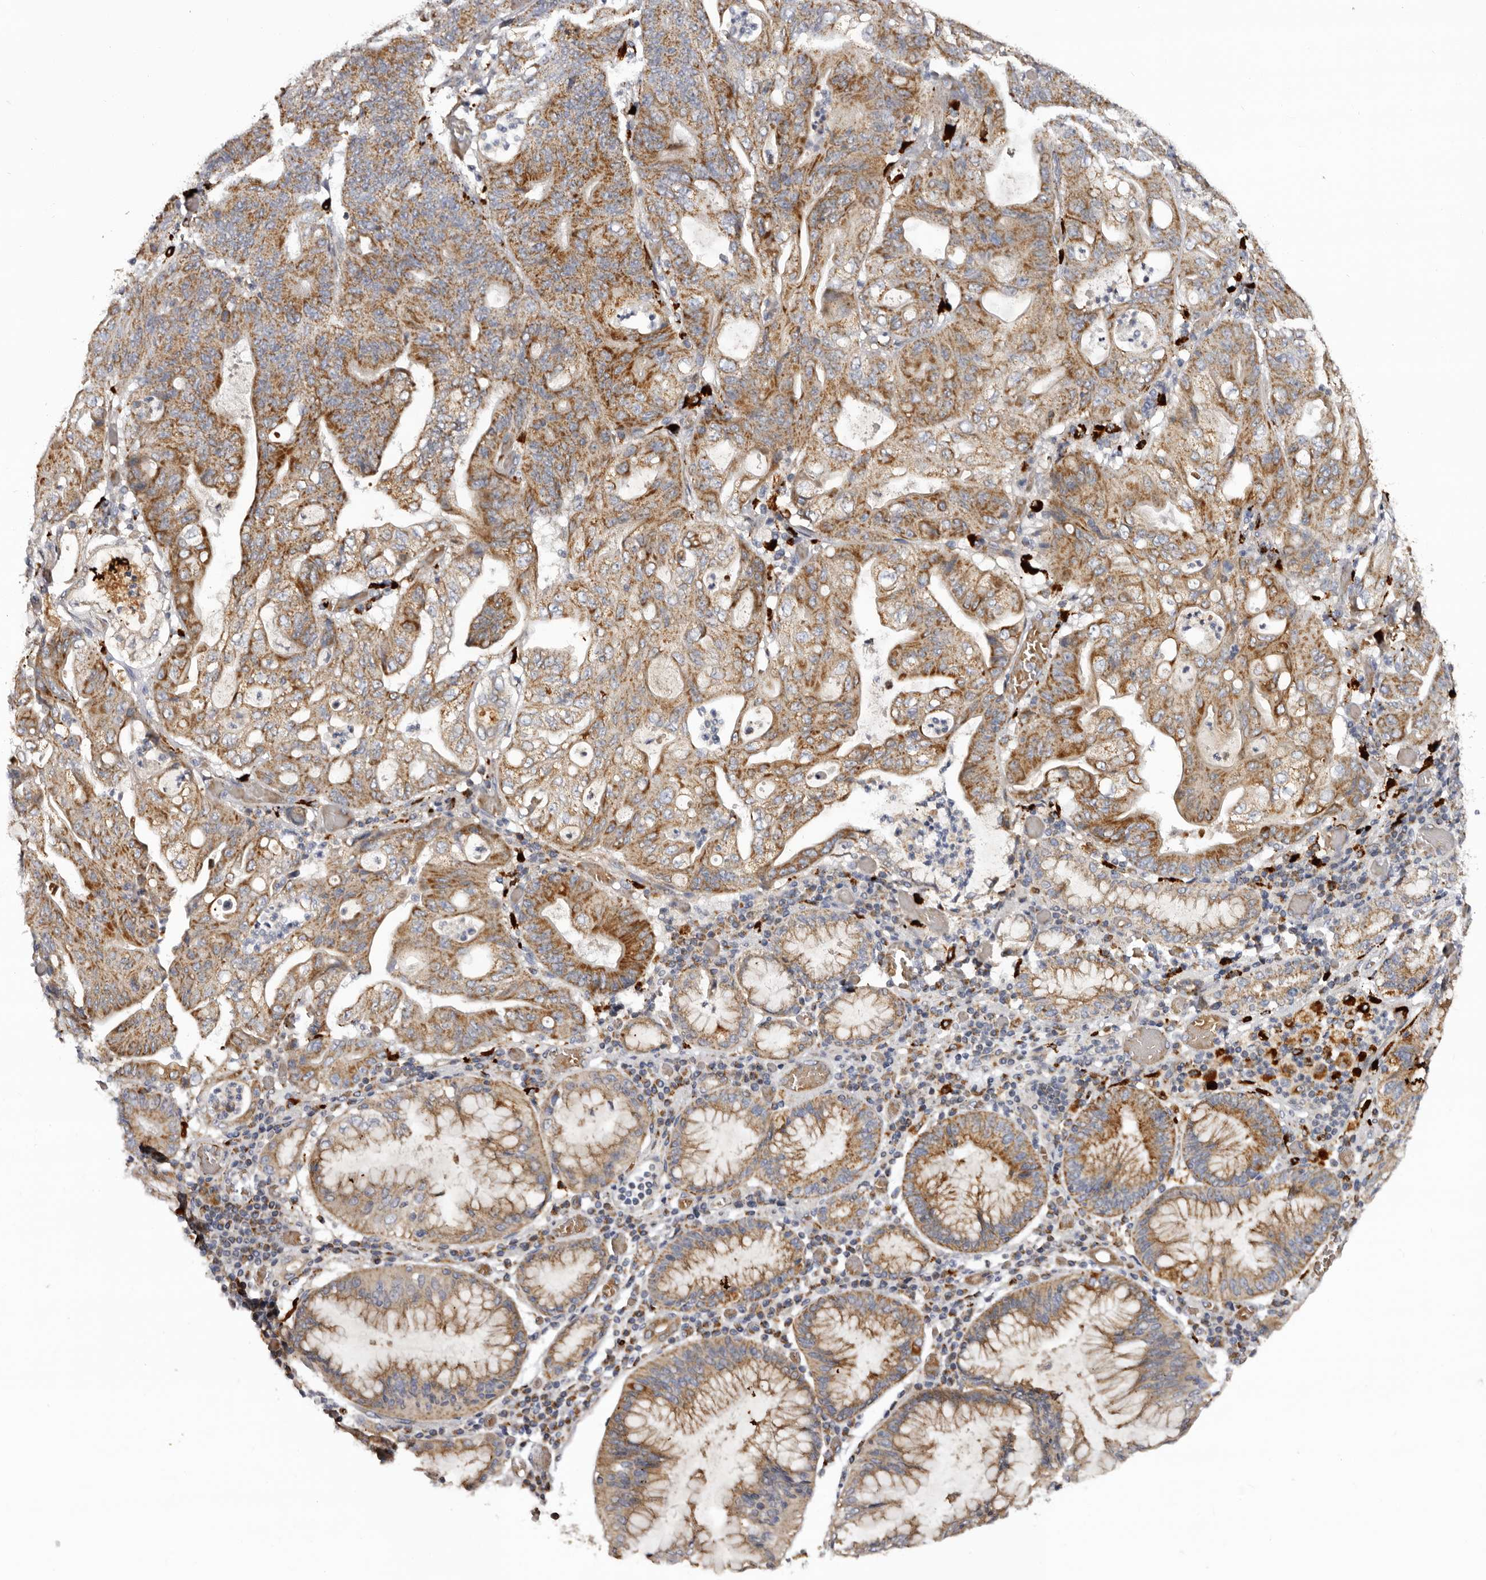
{"staining": {"intensity": "moderate", "quantity": ">75%", "location": "cytoplasmic/membranous"}, "tissue": "stomach cancer", "cell_type": "Tumor cells", "image_type": "cancer", "snomed": [{"axis": "morphology", "description": "Adenocarcinoma, NOS"}, {"axis": "topography", "description": "Stomach"}], "caption": "Brown immunohistochemical staining in stomach cancer (adenocarcinoma) exhibits moderate cytoplasmic/membranous positivity in about >75% of tumor cells.", "gene": "MECR", "patient": {"sex": "female", "age": 73}}